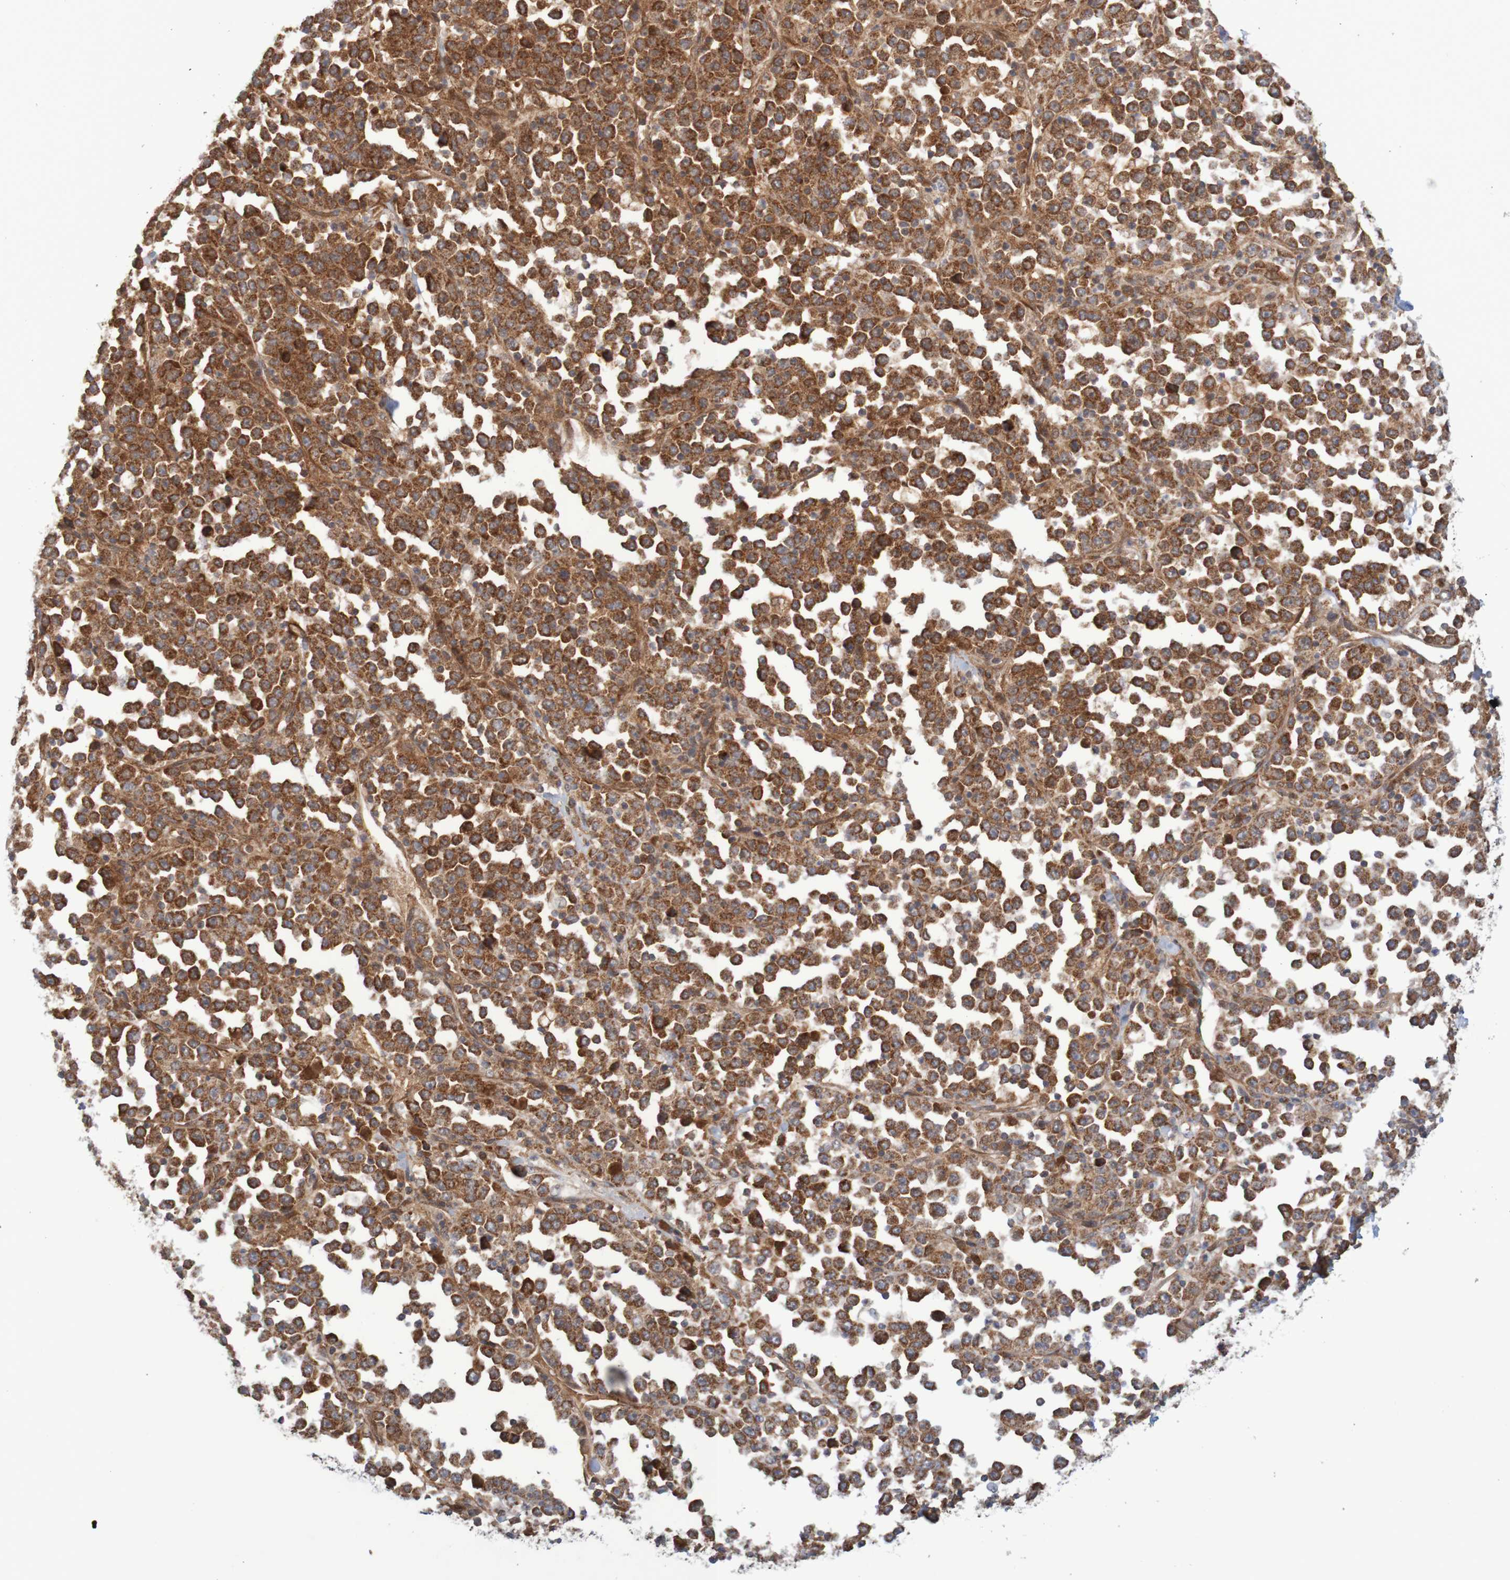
{"staining": {"intensity": "strong", "quantity": ">75%", "location": "cytoplasmic/membranous"}, "tissue": "stomach cancer", "cell_type": "Tumor cells", "image_type": "cancer", "snomed": [{"axis": "morphology", "description": "Normal tissue, NOS"}, {"axis": "morphology", "description": "Adenocarcinoma, NOS"}, {"axis": "topography", "description": "Stomach, upper"}, {"axis": "topography", "description": "Stomach"}], "caption": "Immunohistochemical staining of human stomach adenocarcinoma exhibits high levels of strong cytoplasmic/membranous staining in approximately >75% of tumor cells.", "gene": "MRPL52", "patient": {"sex": "male", "age": 59}}